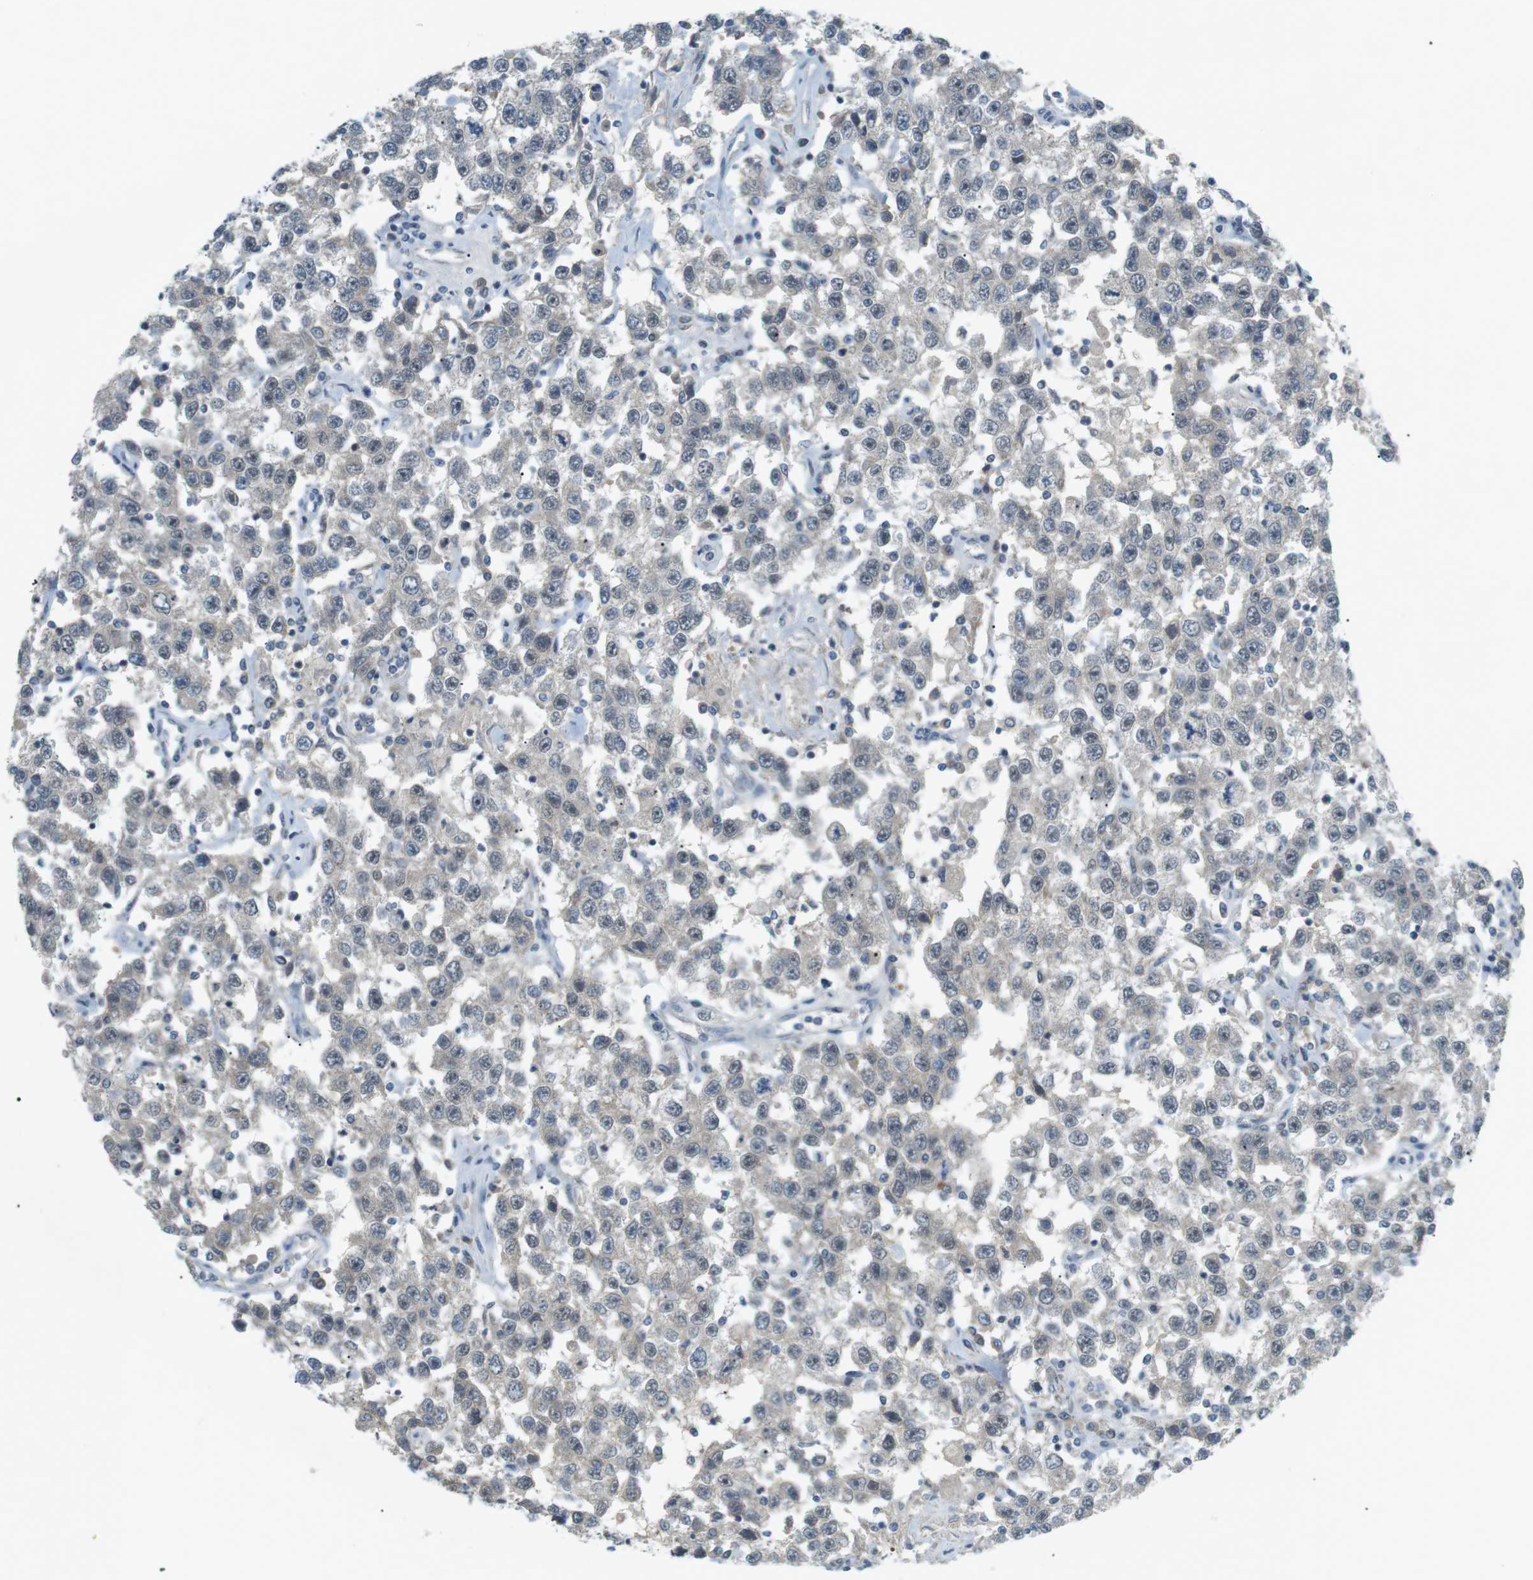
{"staining": {"intensity": "negative", "quantity": "none", "location": "none"}, "tissue": "testis cancer", "cell_type": "Tumor cells", "image_type": "cancer", "snomed": [{"axis": "morphology", "description": "Seminoma, NOS"}, {"axis": "topography", "description": "Testis"}], "caption": "A micrograph of human seminoma (testis) is negative for staining in tumor cells.", "gene": "RTN3", "patient": {"sex": "male", "age": 41}}